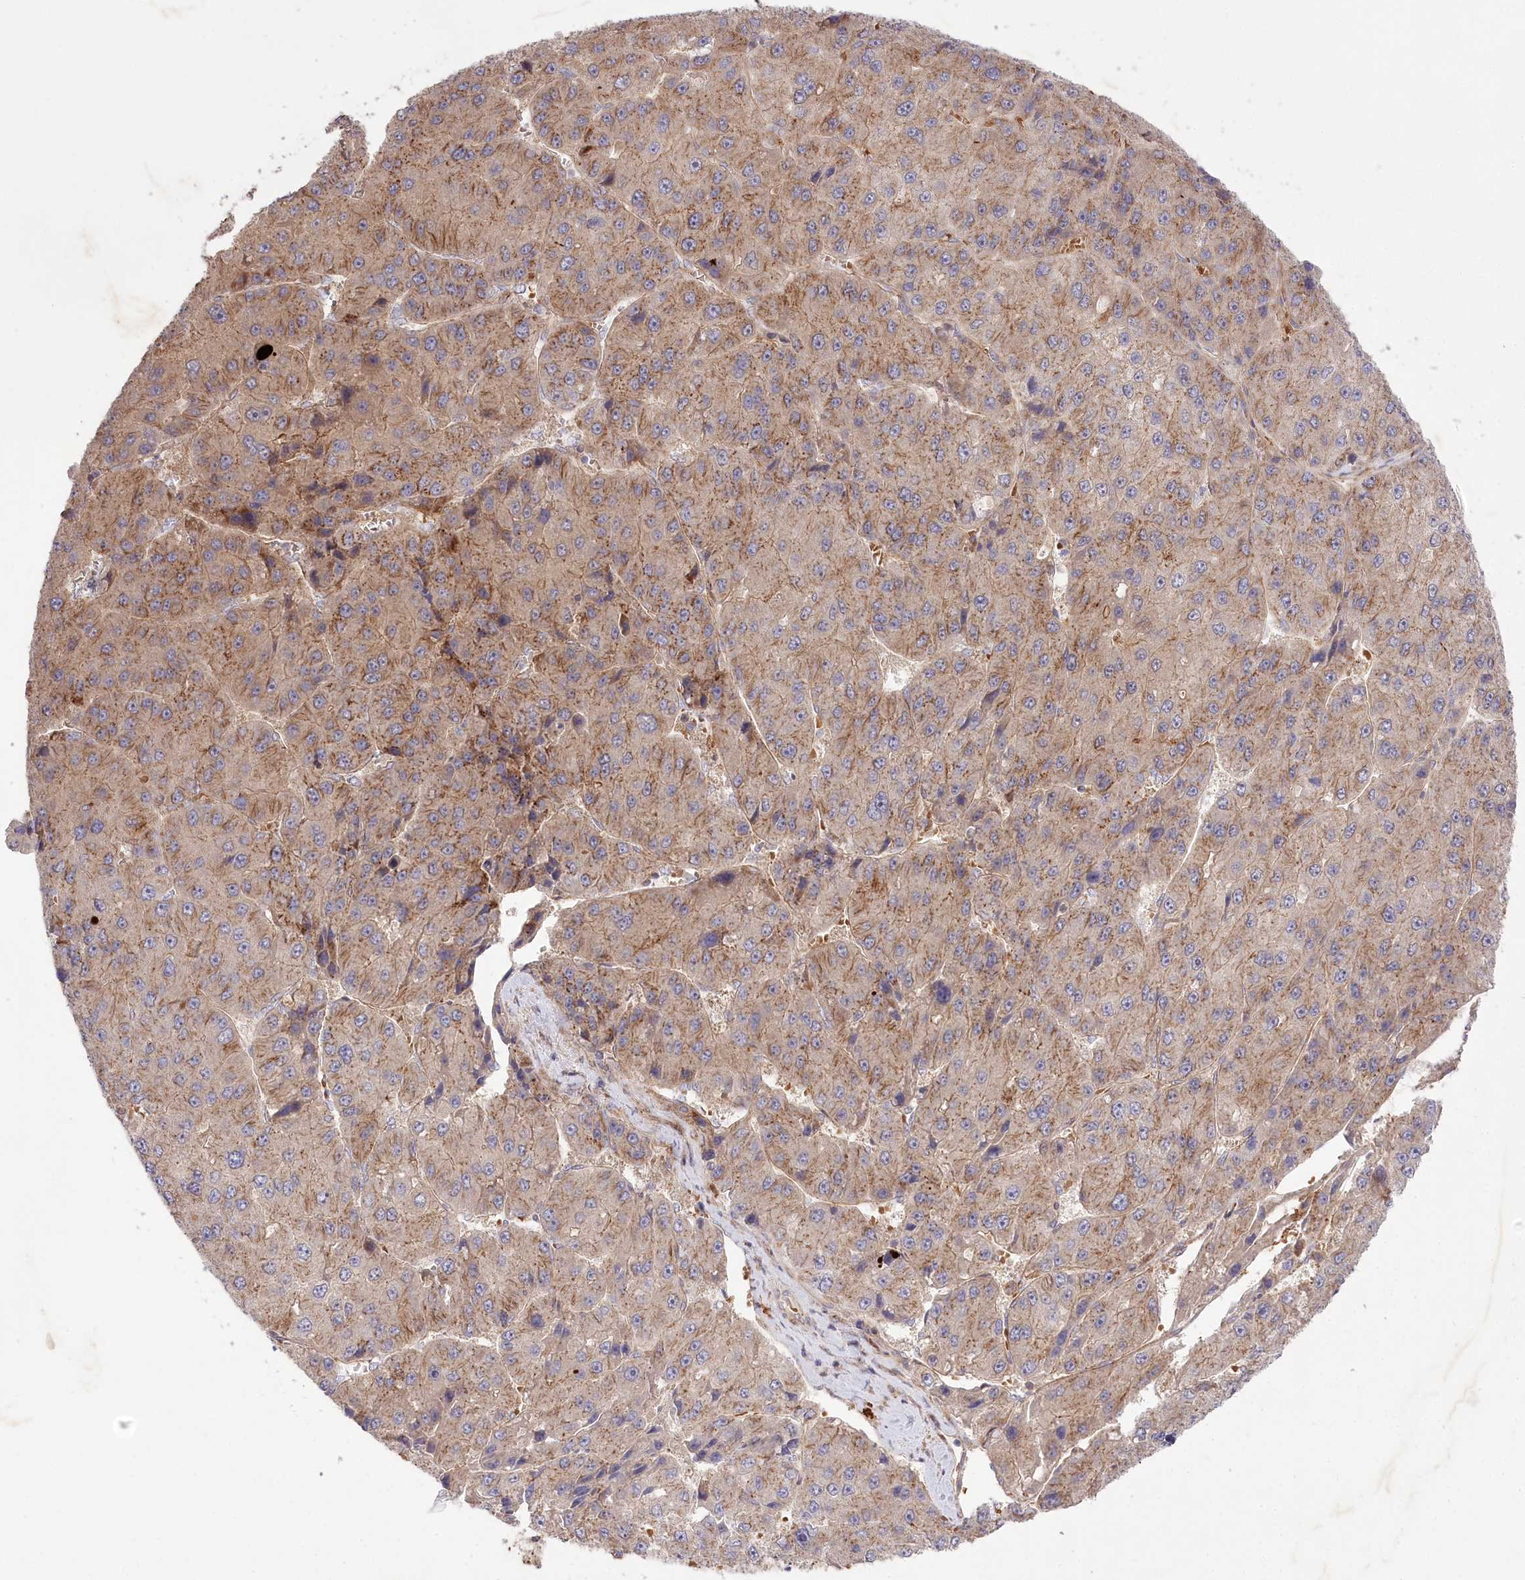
{"staining": {"intensity": "moderate", "quantity": ">75%", "location": "cytoplasmic/membranous"}, "tissue": "liver cancer", "cell_type": "Tumor cells", "image_type": "cancer", "snomed": [{"axis": "morphology", "description": "Carcinoma, Hepatocellular, NOS"}, {"axis": "topography", "description": "Liver"}], "caption": "Human hepatocellular carcinoma (liver) stained with a brown dye shows moderate cytoplasmic/membranous positive expression in approximately >75% of tumor cells.", "gene": "TRUB1", "patient": {"sex": "female", "age": 73}}